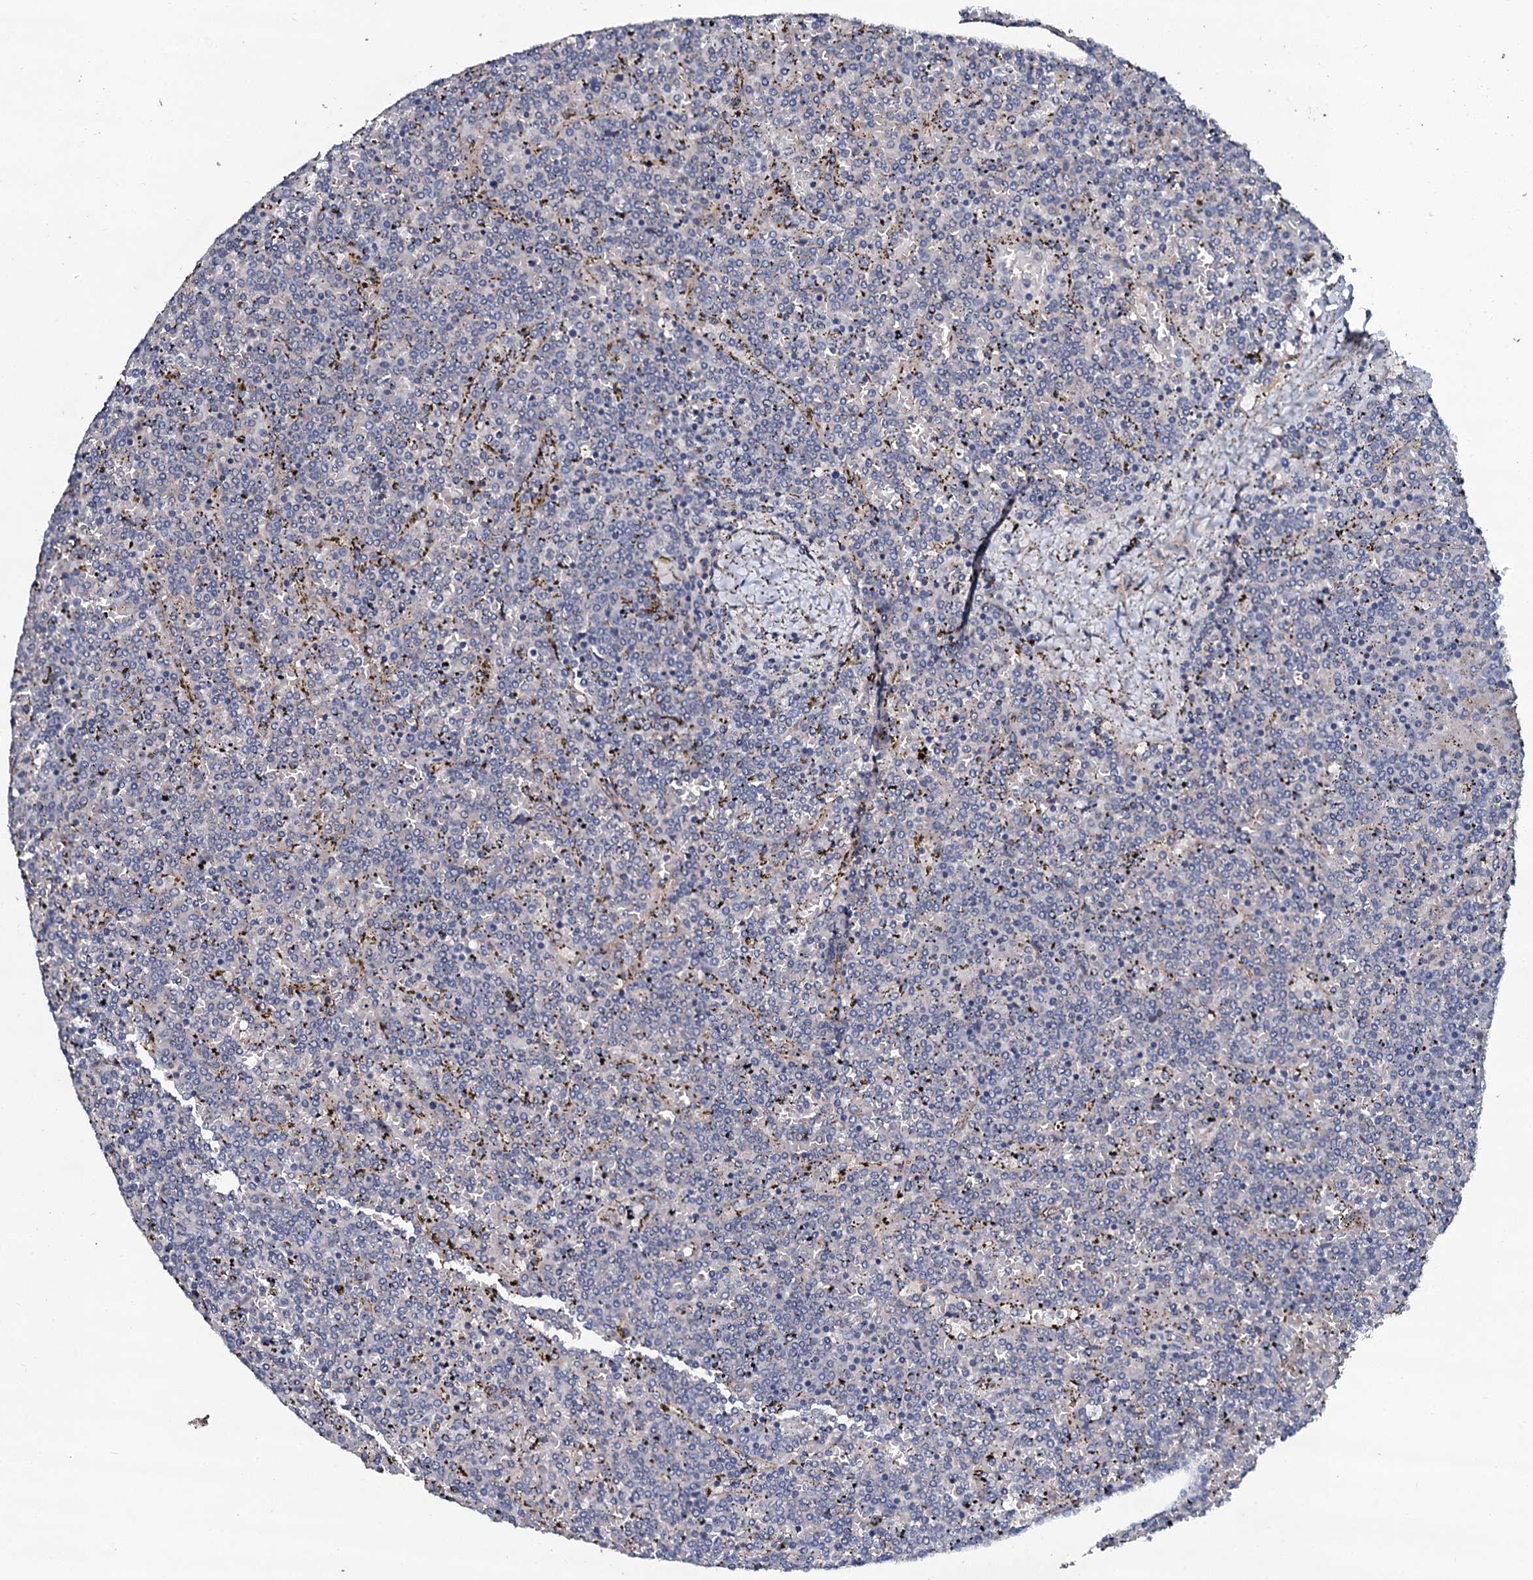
{"staining": {"intensity": "negative", "quantity": "none", "location": "none"}, "tissue": "lymphoma", "cell_type": "Tumor cells", "image_type": "cancer", "snomed": [{"axis": "morphology", "description": "Malignant lymphoma, non-Hodgkin's type, Low grade"}, {"axis": "topography", "description": "Spleen"}], "caption": "IHC micrograph of lymphoma stained for a protein (brown), which reveals no staining in tumor cells. (DAB (3,3'-diaminobenzidine) immunohistochemistry, high magnification).", "gene": "GLCE", "patient": {"sex": "female", "age": 19}}